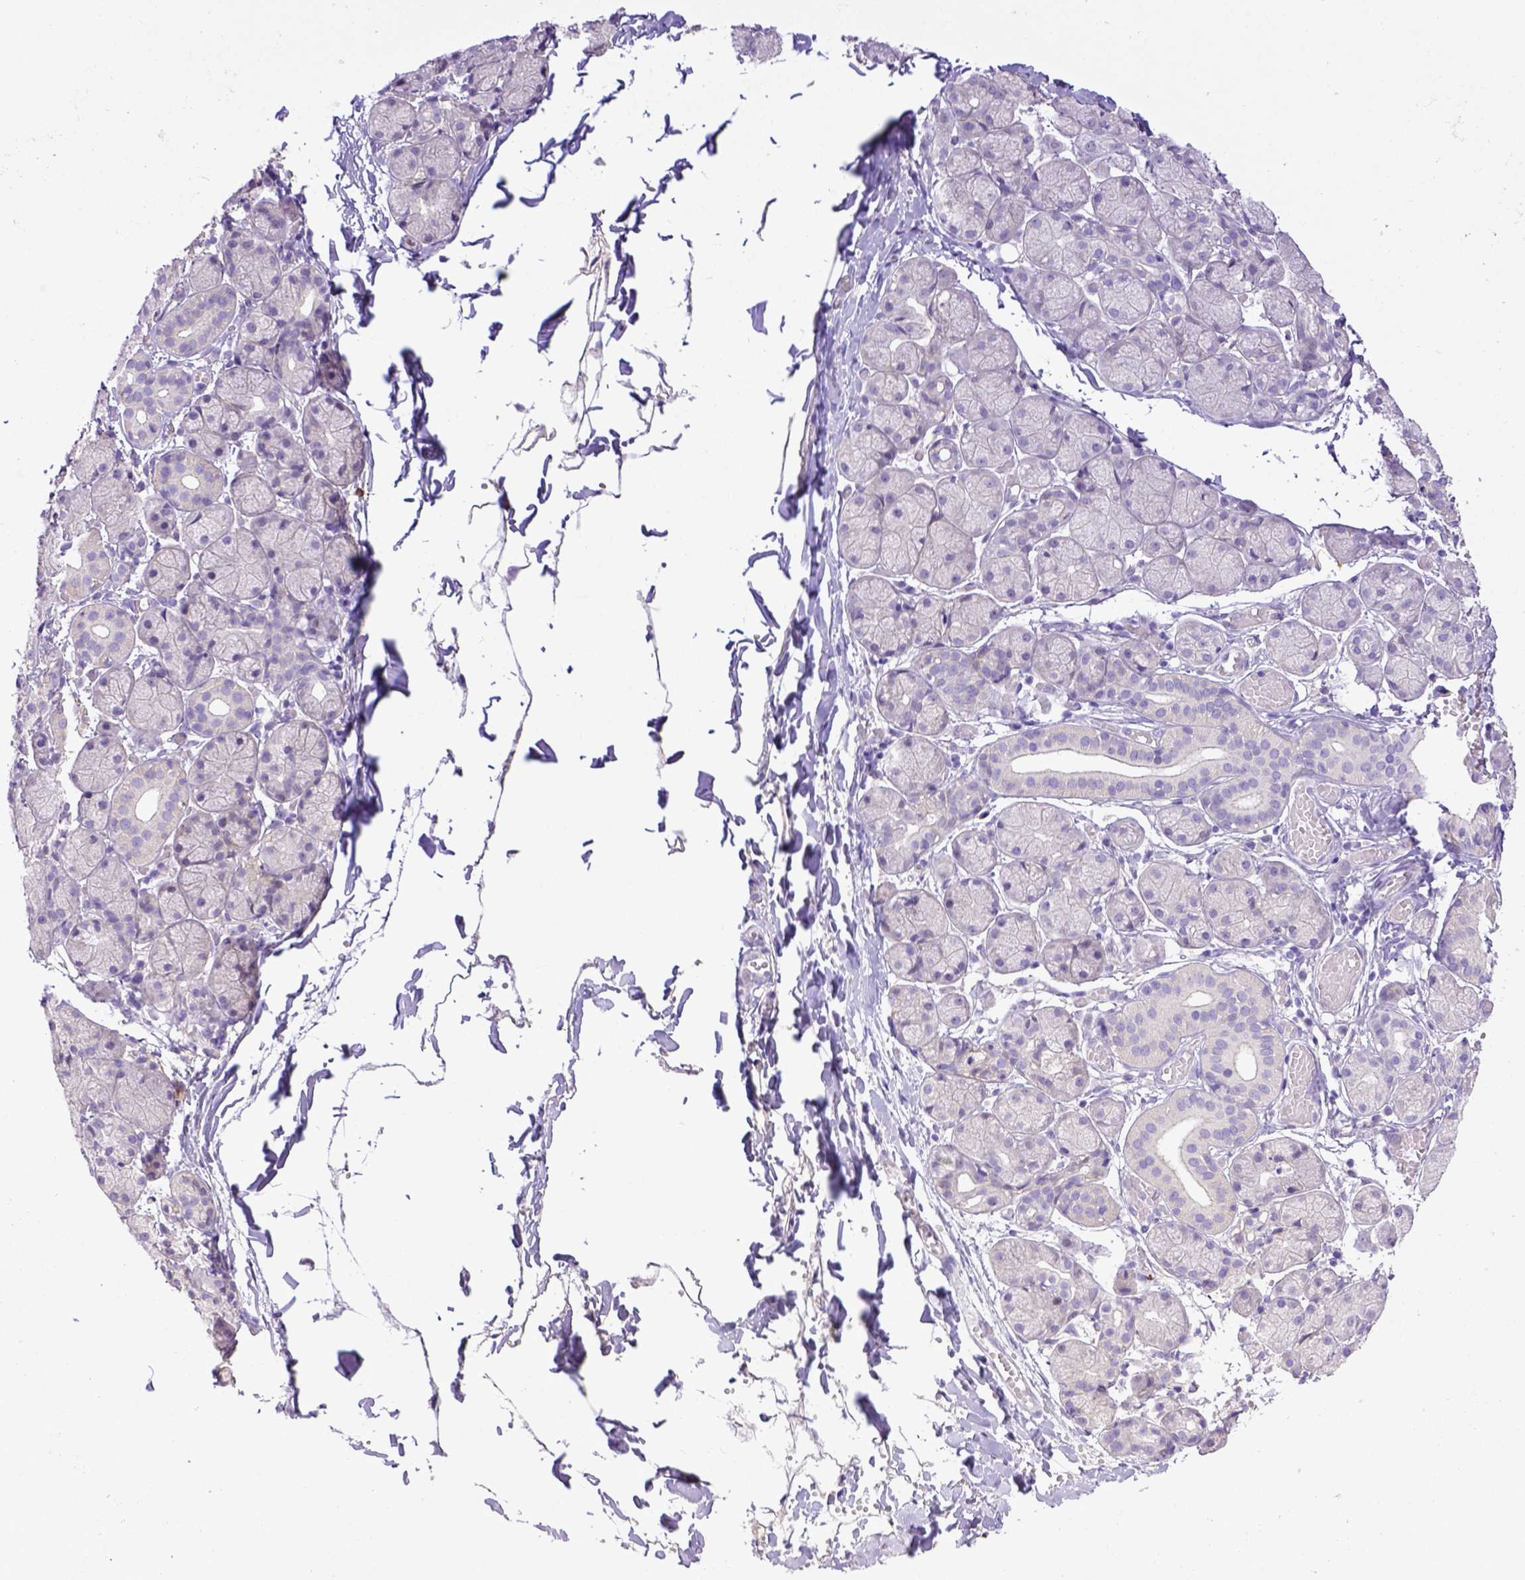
{"staining": {"intensity": "negative", "quantity": "none", "location": "none"}, "tissue": "salivary gland", "cell_type": "Glandular cells", "image_type": "normal", "snomed": [{"axis": "morphology", "description": "Normal tissue, NOS"}, {"axis": "topography", "description": "Salivary gland"}, {"axis": "topography", "description": "Peripheral nerve tissue"}], "caption": "Unremarkable salivary gland was stained to show a protein in brown. There is no significant staining in glandular cells. (Stains: DAB immunohistochemistry (IHC) with hematoxylin counter stain, Microscopy: brightfield microscopy at high magnification).", "gene": "CD40", "patient": {"sex": "female", "age": 24}}